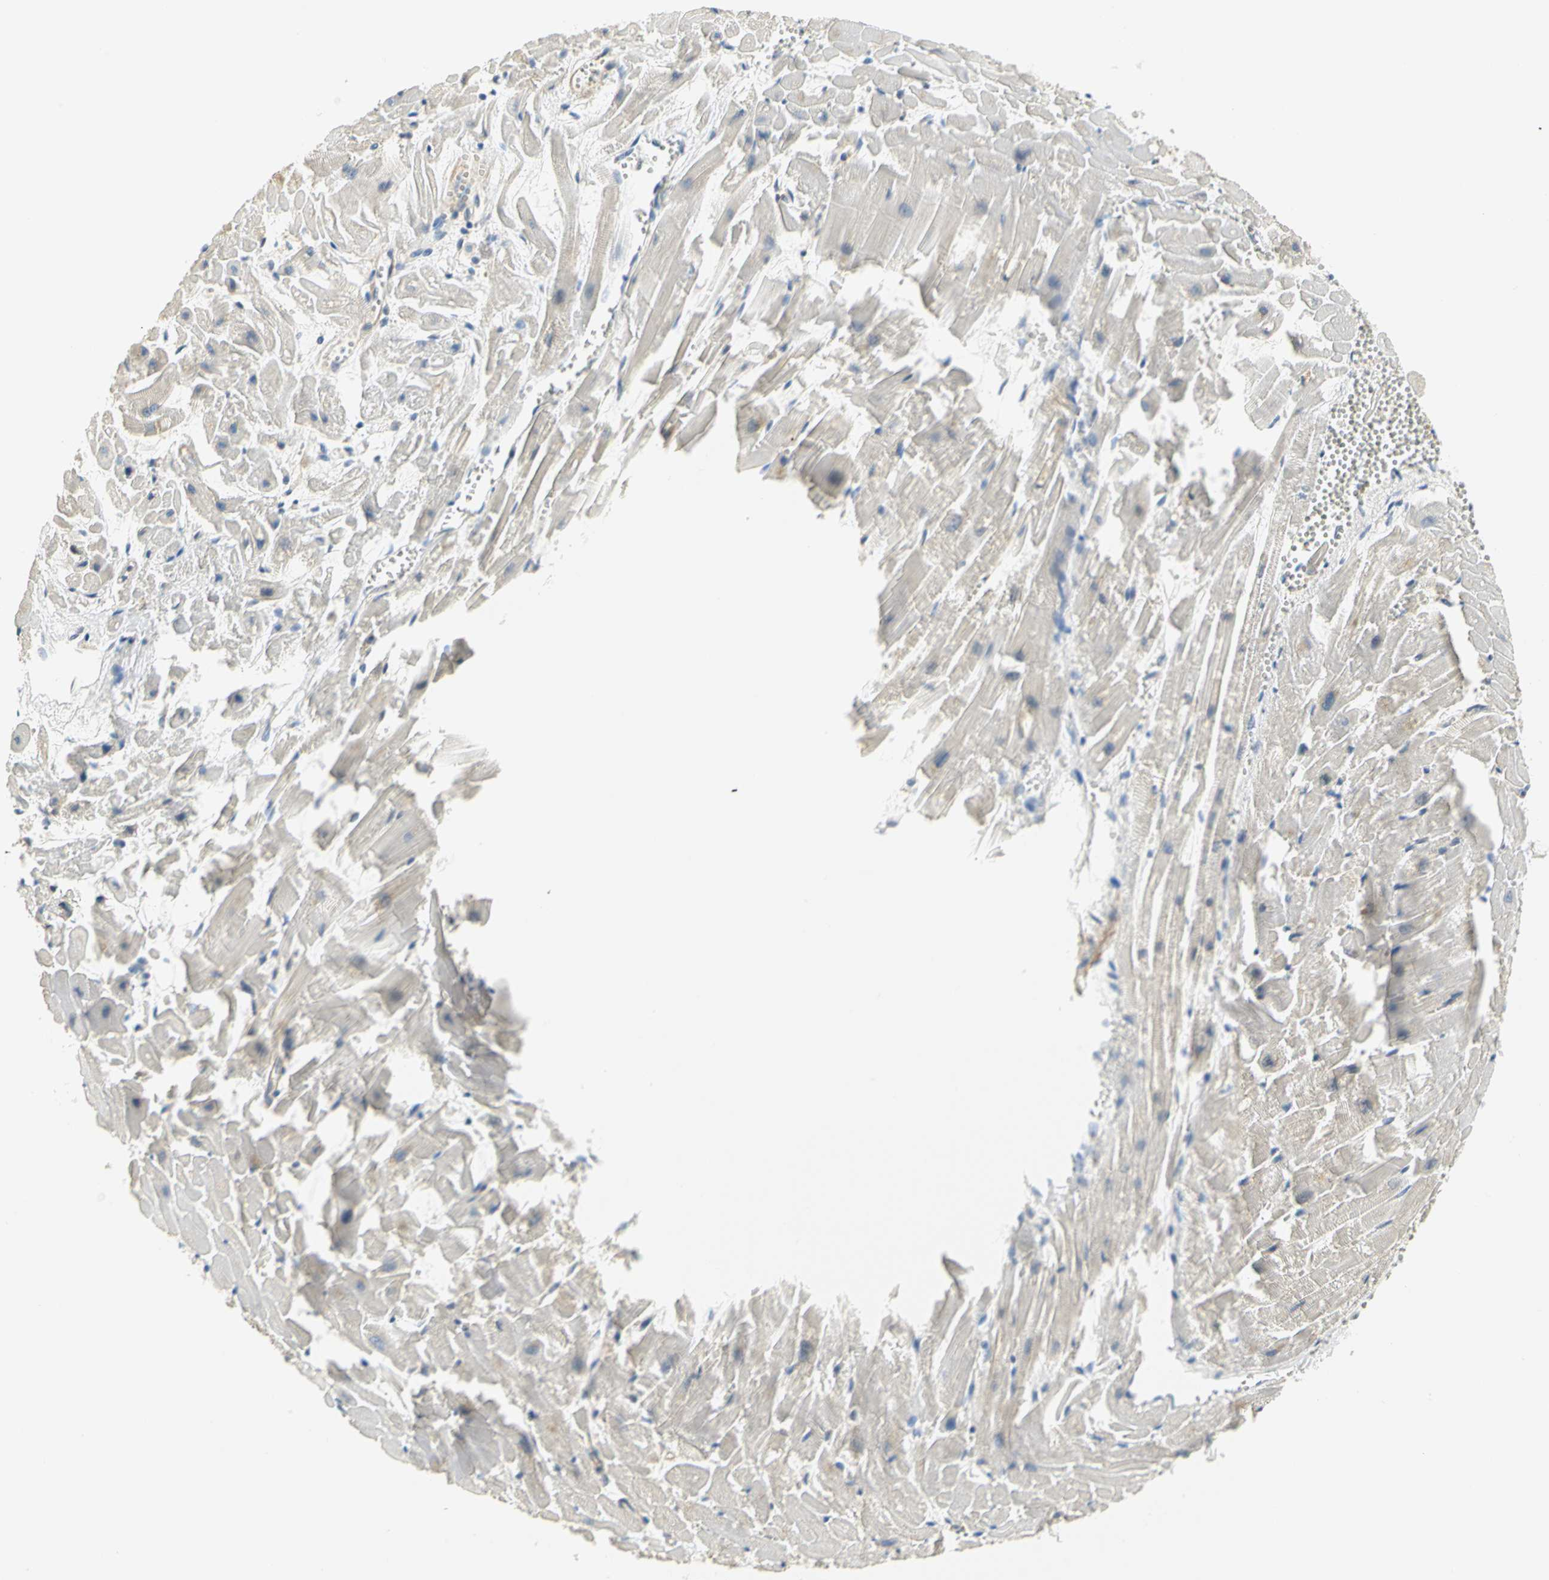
{"staining": {"intensity": "weak", "quantity": "<25%", "location": "cytoplasmic/membranous,nuclear"}, "tissue": "heart muscle", "cell_type": "Cardiomyocytes", "image_type": "normal", "snomed": [{"axis": "morphology", "description": "Normal tissue, NOS"}, {"axis": "topography", "description": "Heart"}], "caption": "High power microscopy histopathology image of an immunohistochemistry histopathology image of unremarkable heart muscle, revealing no significant staining in cardiomyocytes. (DAB (3,3'-diaminobenzidine) IHC with hematoxylin counter stain).", "gene": "IMPG2", "patient": {"sex": "female", "age": 19}}